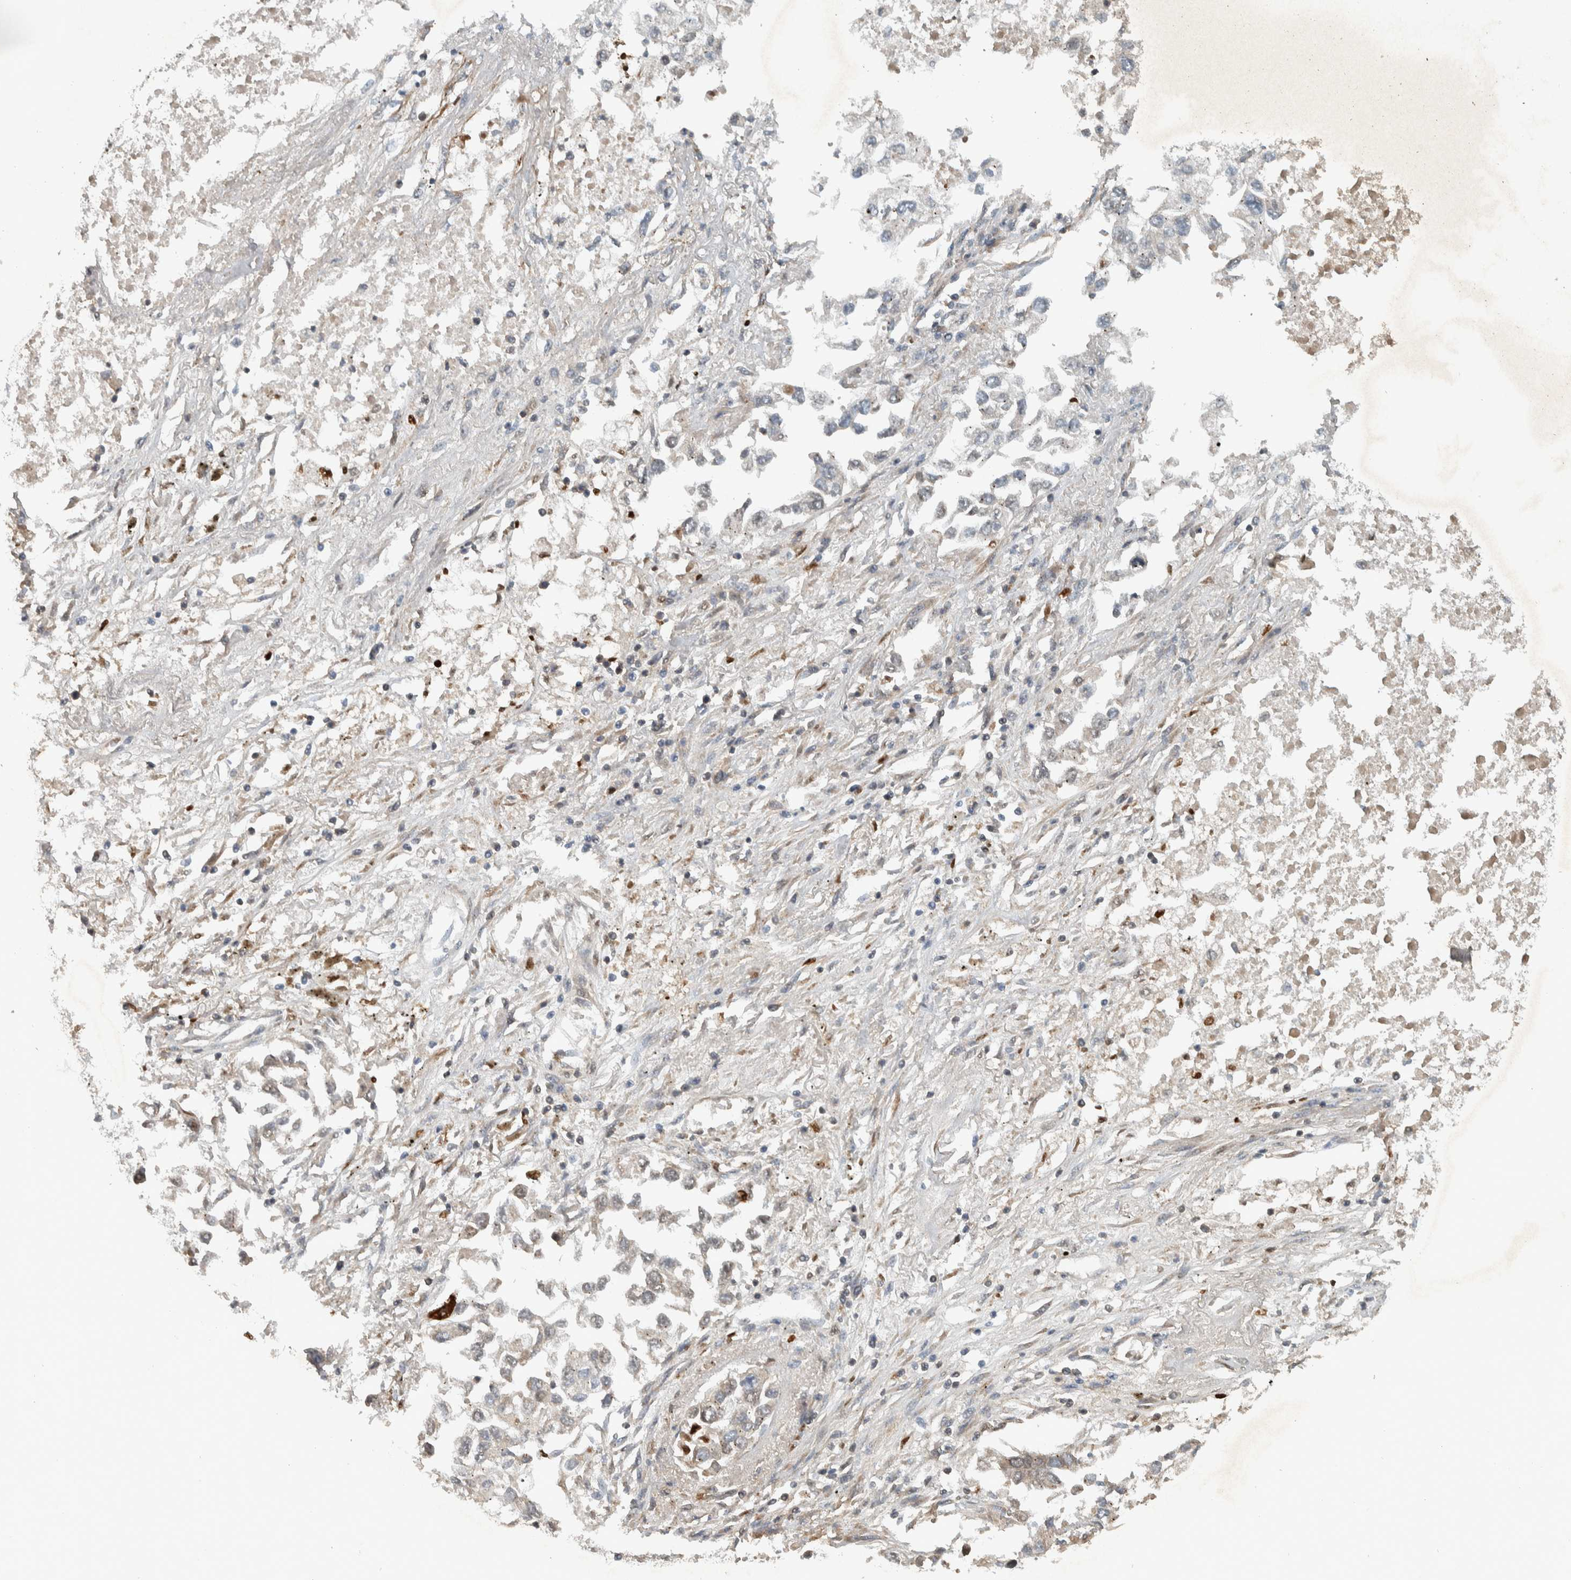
{"staining": {"intensity": "negative", "quantity": "none", "location": "none"}, "tissue": "lung cancer", "cell_type": "Tumor cells", "image_type": "cancer", "snomed": [{"axis": "morphology", "description": "Inflammation, NOS"}, {"axis": "morphology", "description": "Adenocarcinoma, NOS"}, {"axis": "topography", "description": "Lung"}], "caption": "Adenocarcinoma (lung) was stained to show a protein in brown. There is no significant staining in tumor cells.", "gene": "LBHD1", "patient": {"sex": "male", "age": 63}}